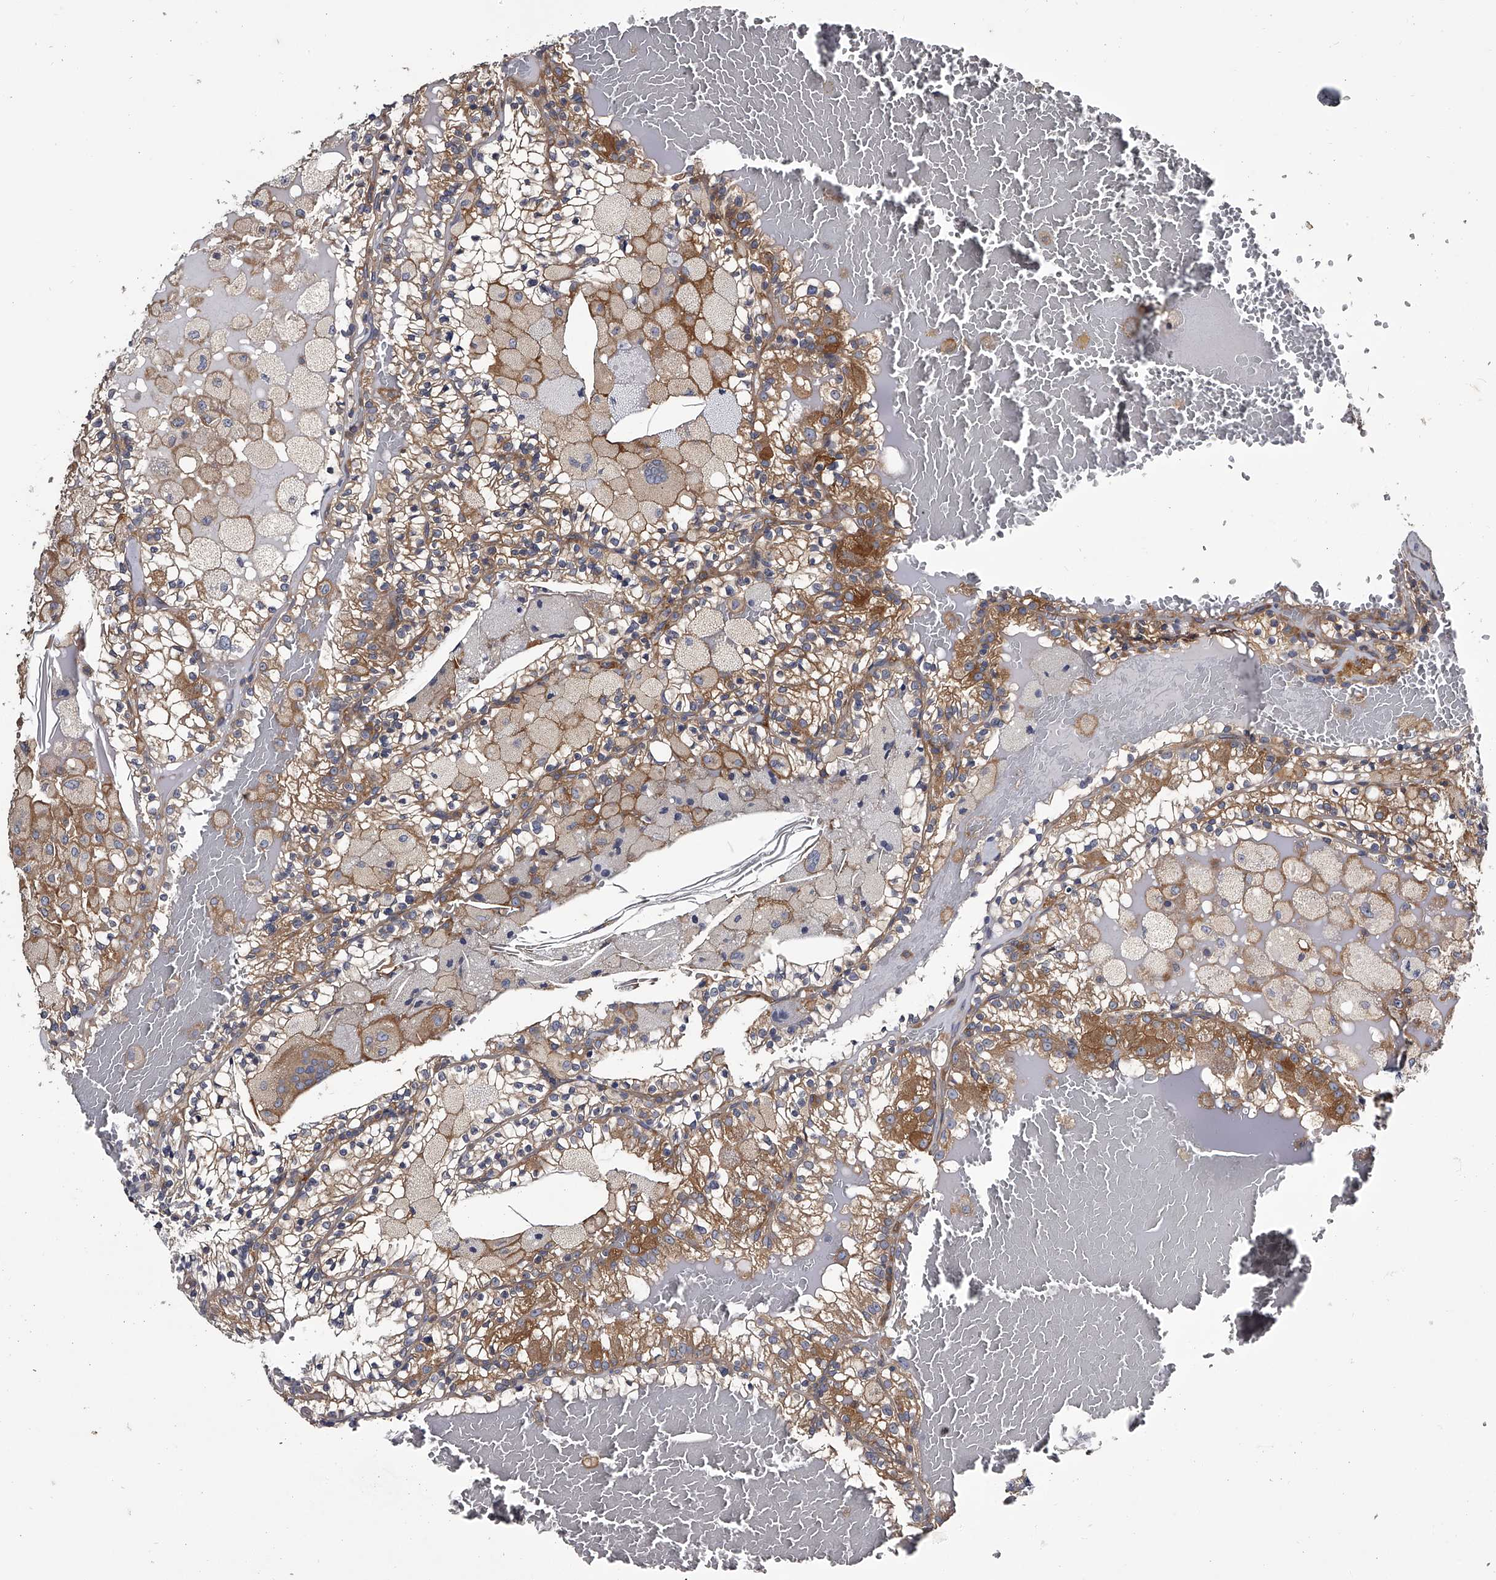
{"staining": {"intensity": "moderate", "quantity": "25%-75%", "location": "cytoplasmic/membranous"}, "tissue": "renal cancer", "cell_type": "Tumor cells", "image_type": "cancer", "snomed": [{"axis": "morphology", "description": "Adenocarcinoma, NOS"}, {"axis": "topography", "description": "Kidney"}], "caption": "Immunohistochemistry (DAB (3,3'-diaminobenzidine)) staining of human adenocarcinoma (renal) displays moderate cytoplasmic/membranous protein expression in approximately 25%-75% of tumor cells.", "gene": "GAPVD1", "patient": {"sex": "female", "age": 56}}